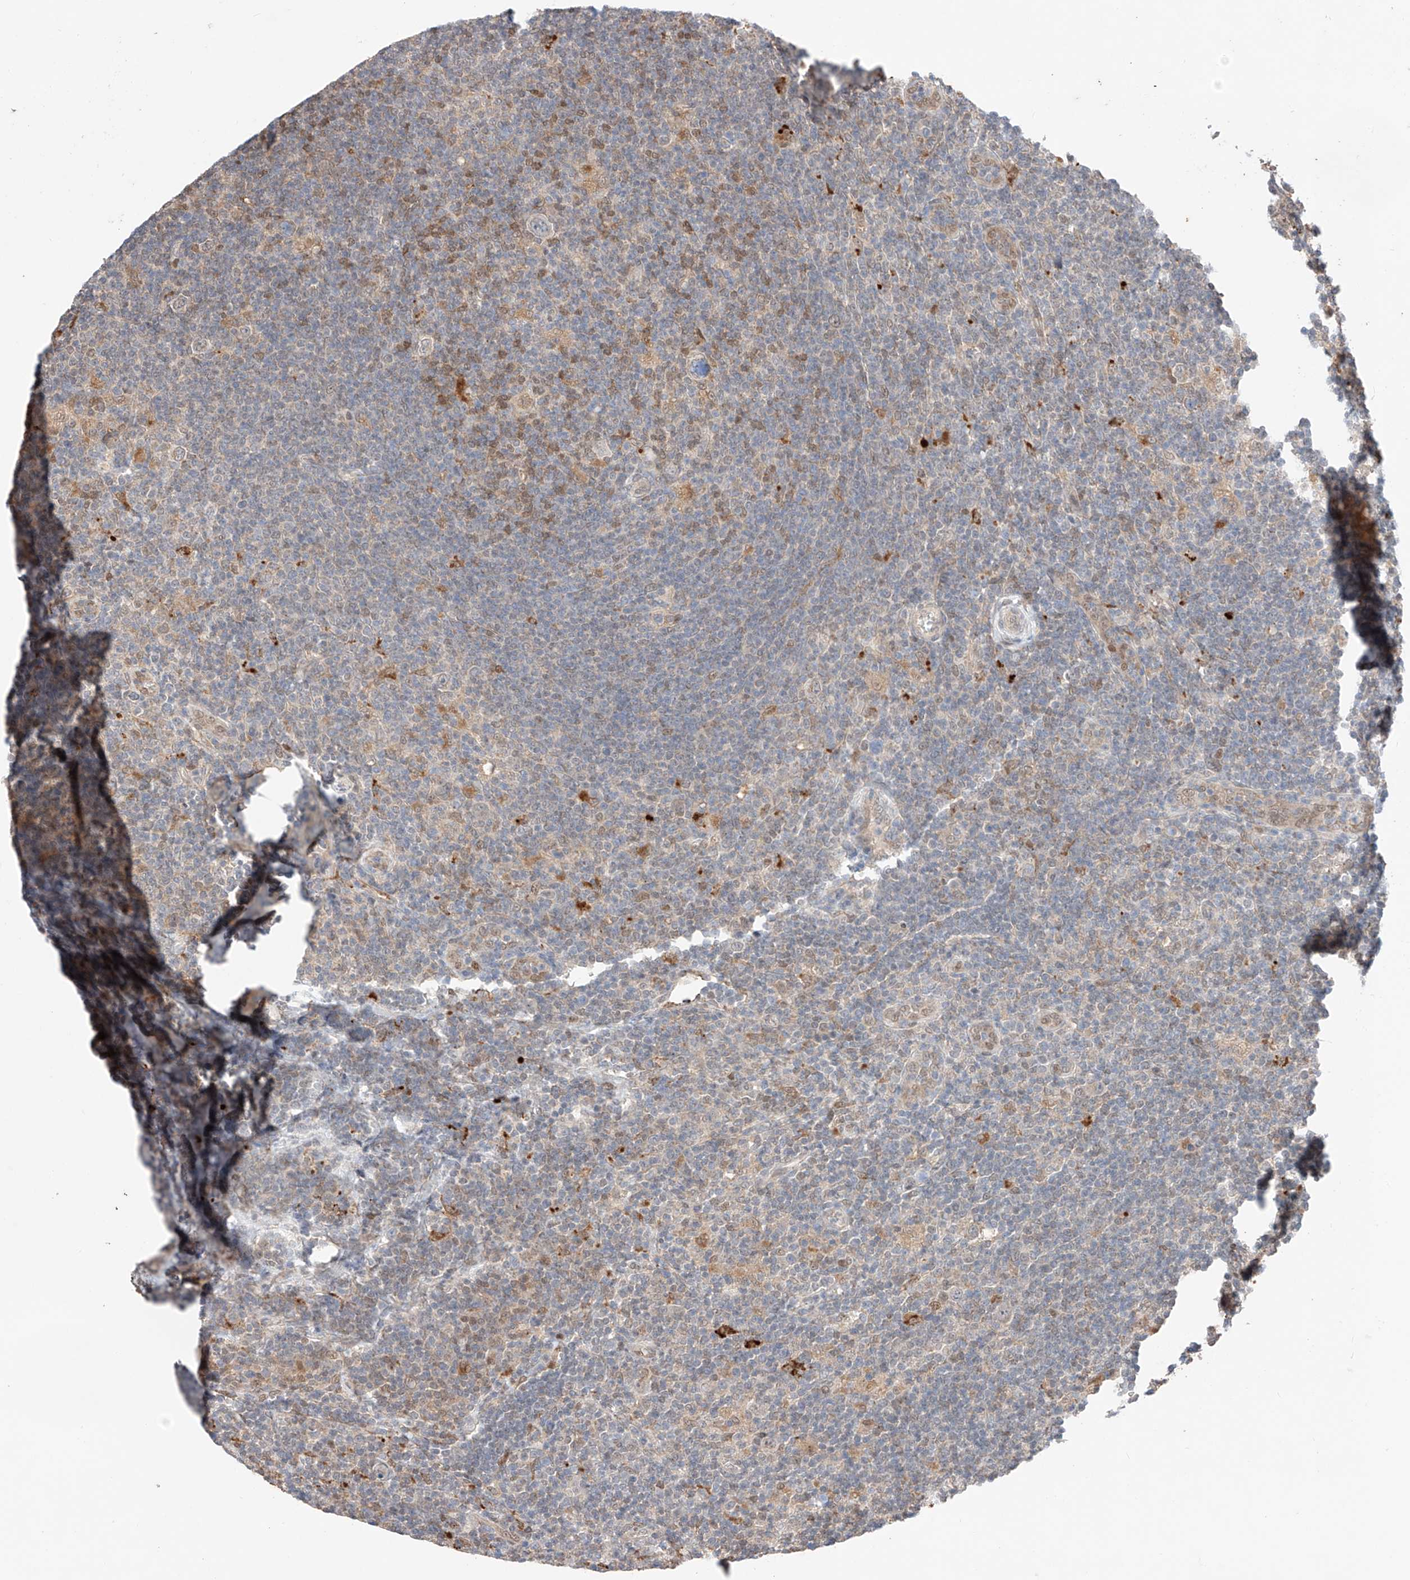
{"staining": {"intensity": "weak", "quantity": "<25%", "location": "cytoplasmic/membranous"}, "tissue": "lymphoma", "cell_type": "Tumor cells", "image_type": "cancer", "snomed": [{"axis": "morphology", "description": "Hodgkin's disease, NOS"}, {"axis": "topography", "description": "Lymph node"}], "caption": "Tumor cells are negative for brown protein staining in lymphoma.", "gene": "GCNT1", "patient": {"sex": "female", "age": 57}}